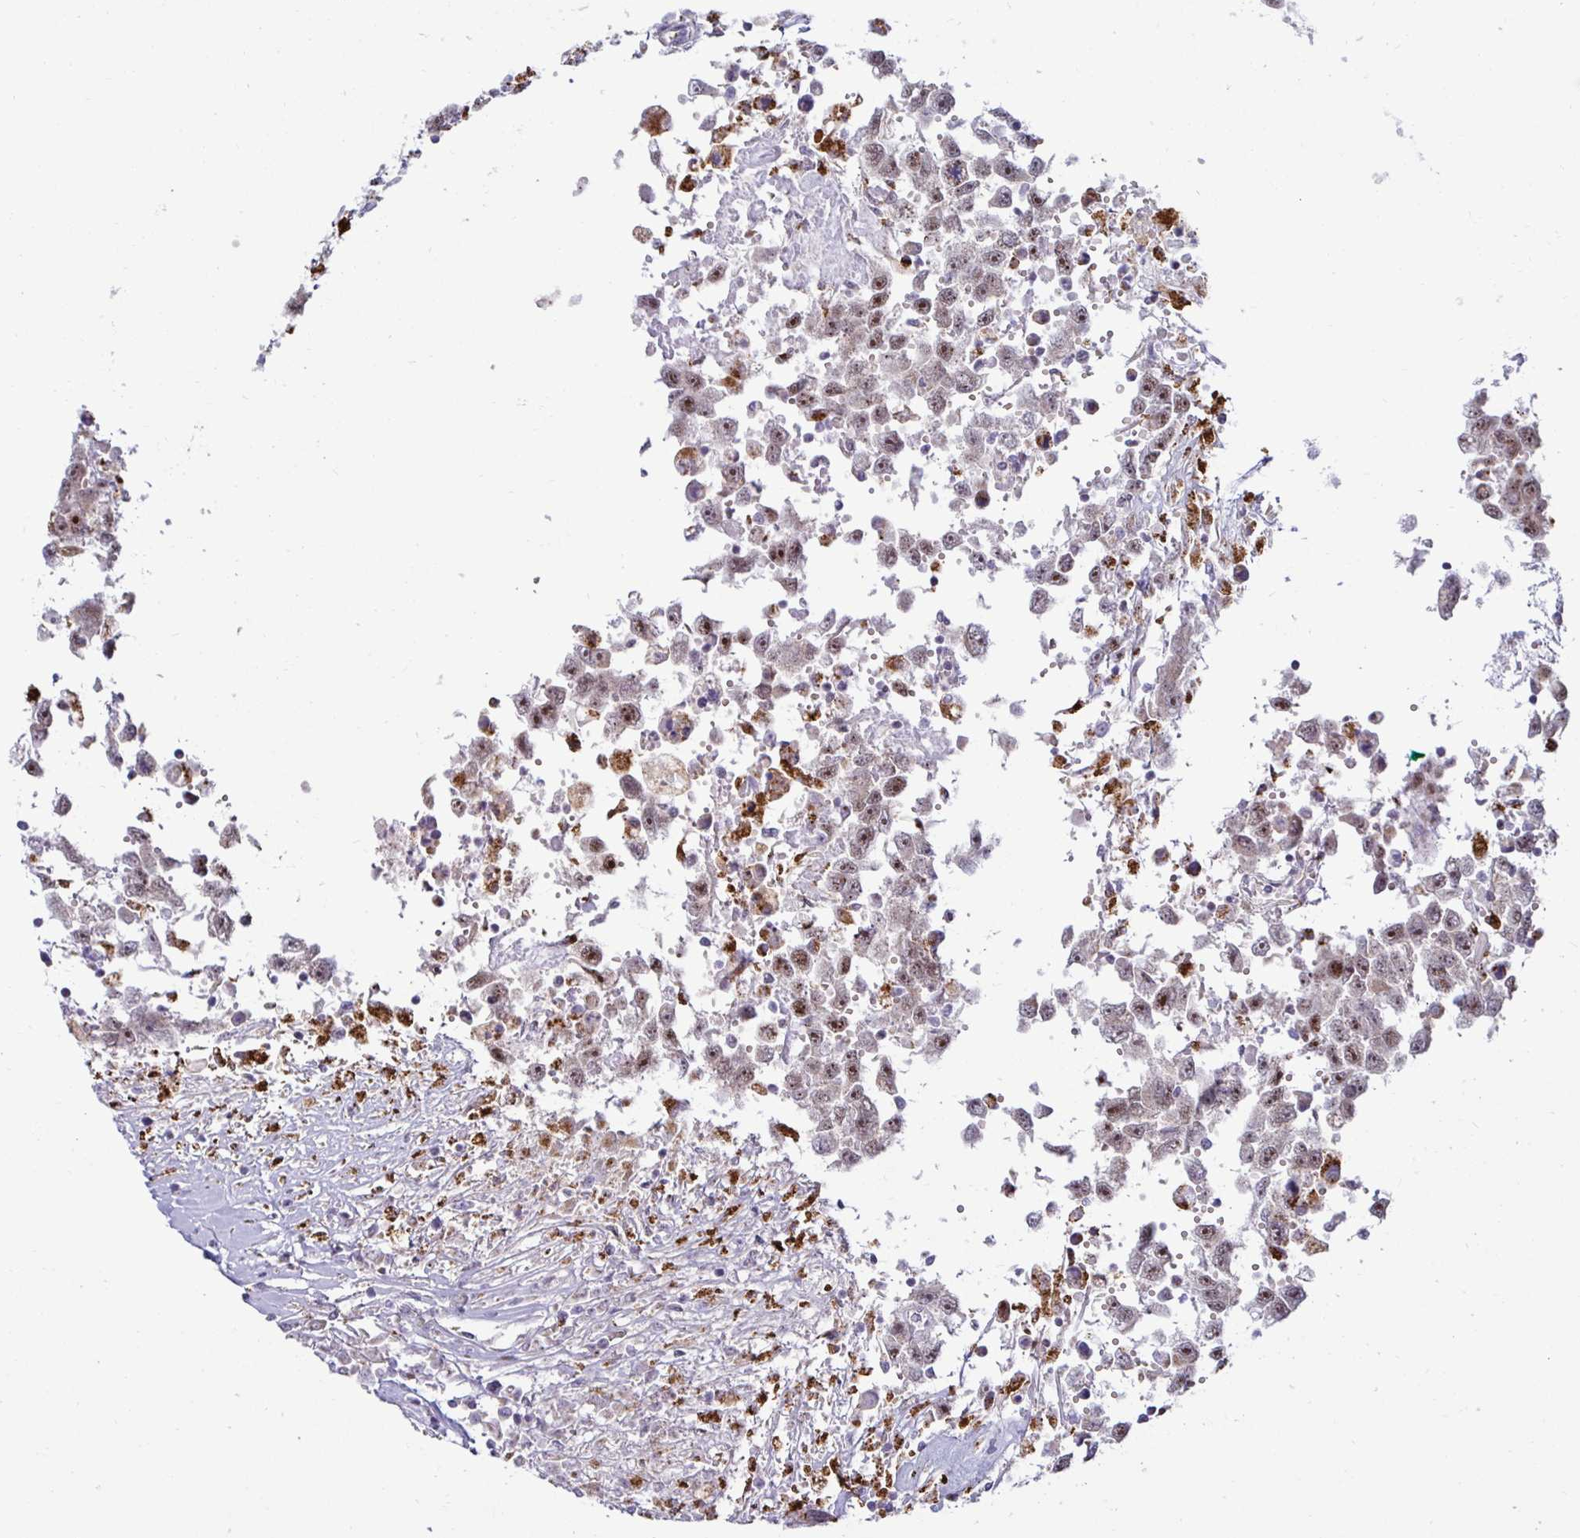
{"staining": {"intensity": "moderate", "quantity": ">75%", "location": "nuclear"}, "tissue": "testis cancer", "cell_type": "Tumor cells", "image_type": "cancer", "snomed": [{"axis": "morphology", "description": "Carcinoma, Embryonal, NOS"}, {"axis": "topography", "description": "Testis"}], "caption": "High-power microscopy captured an immunohistochemistry photomicrograph of testis cancer, revealing moderate nuclear expression in approximately >75% of tumor cells.", "gene": "DZIP1", "patient": {"sex": "male", "age": 83}}